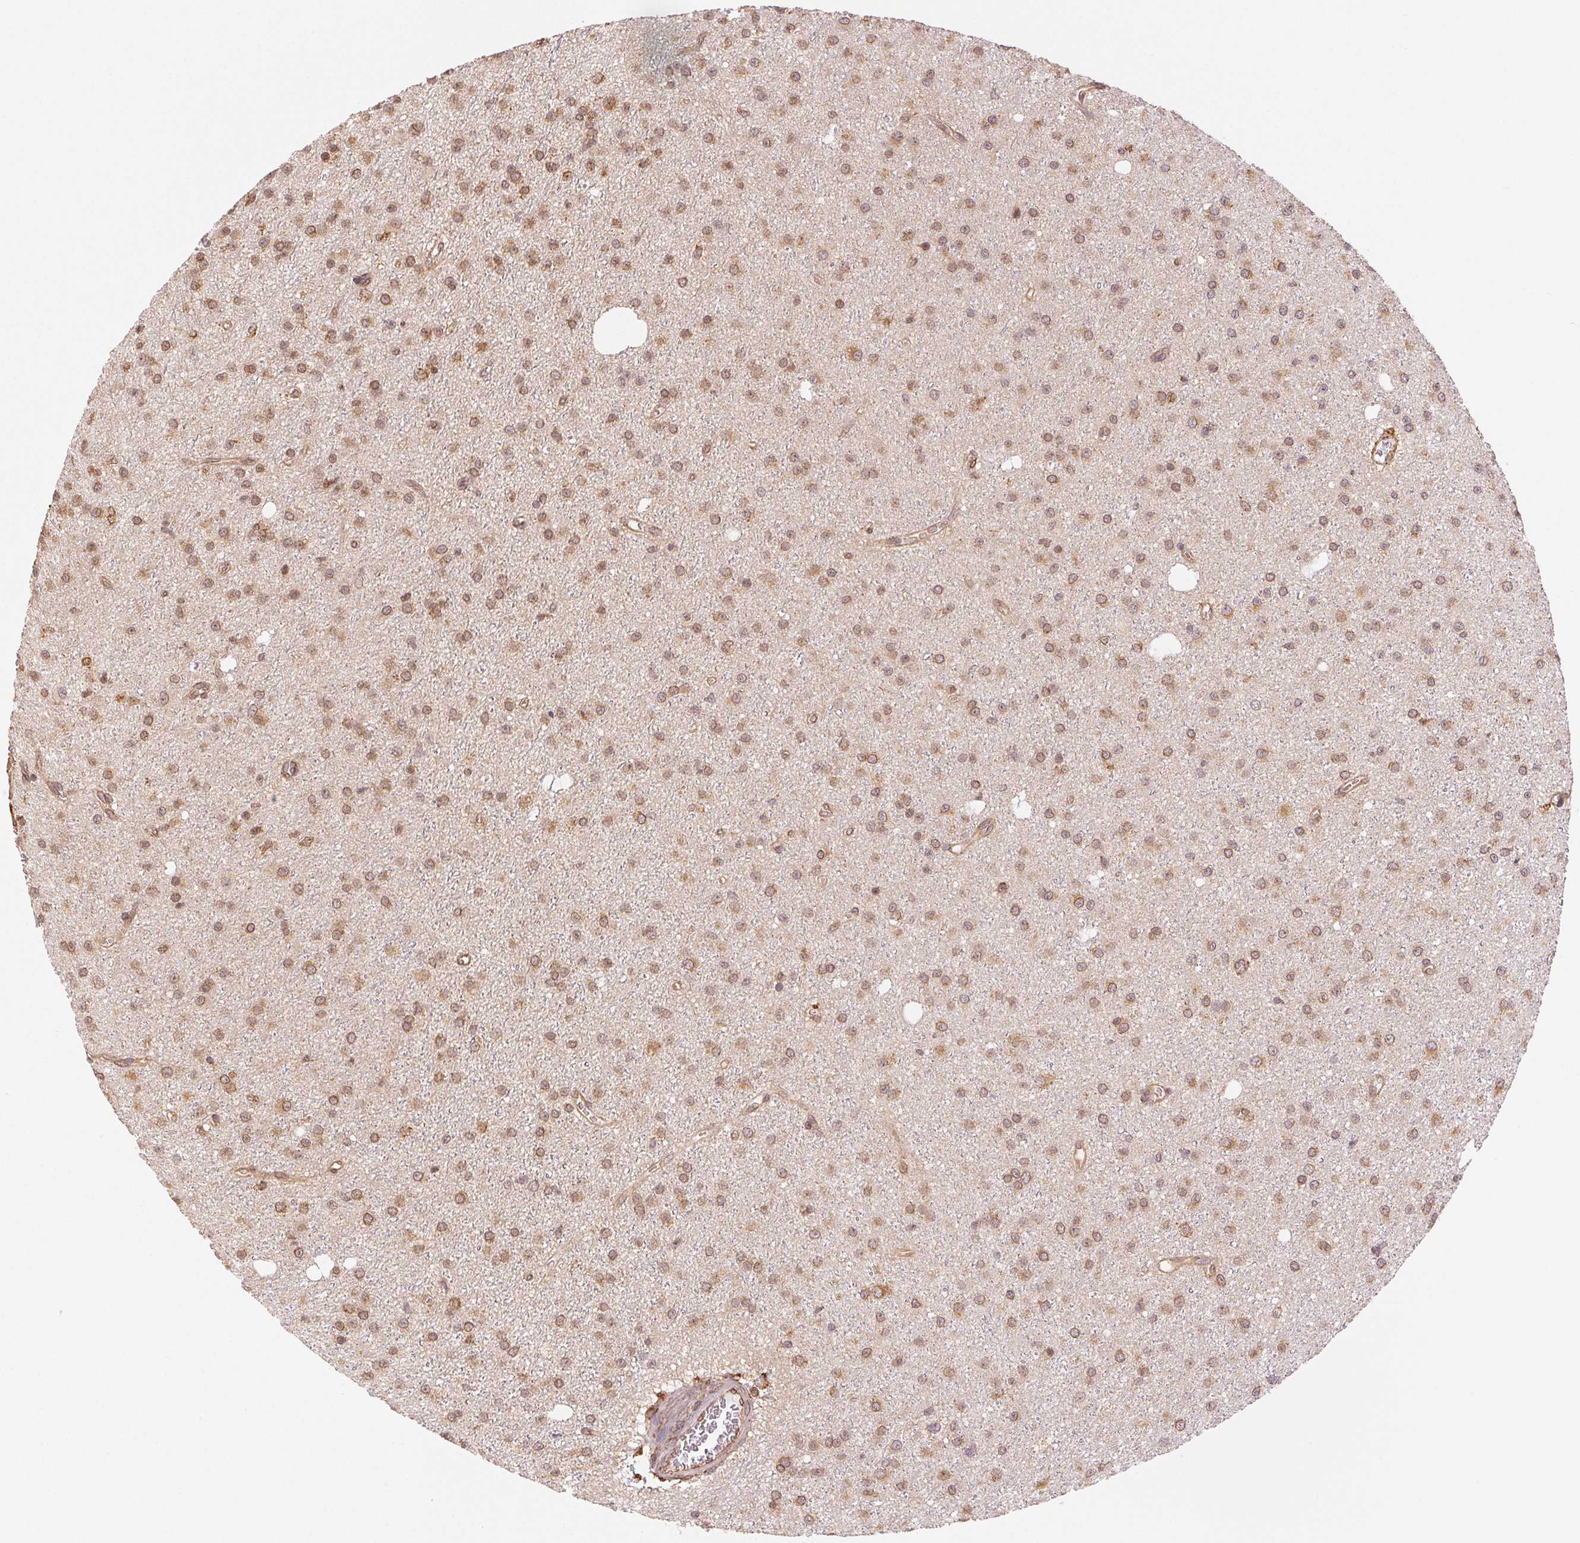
{"staining": {"intensity": "moderate", "quantity": ">75%", "location": "cytoplasmic/membranous"}, "tissue": "glioma", "cell_type": "Tumor cells", "image_type": "cancer", "snomed": [{"axis": "morphology", "description": "Glioma, malignant, Low grade"}, {"axis": "topography", "description": "Brain"}], "caption": "Immunohistochemical staining of glioma shows medium levels of moderate cytoplasmic/membranous positivity in about >75% of tumor cells.", "gene": "RCN3", "patient": {"sex": "male", "age": 27}}